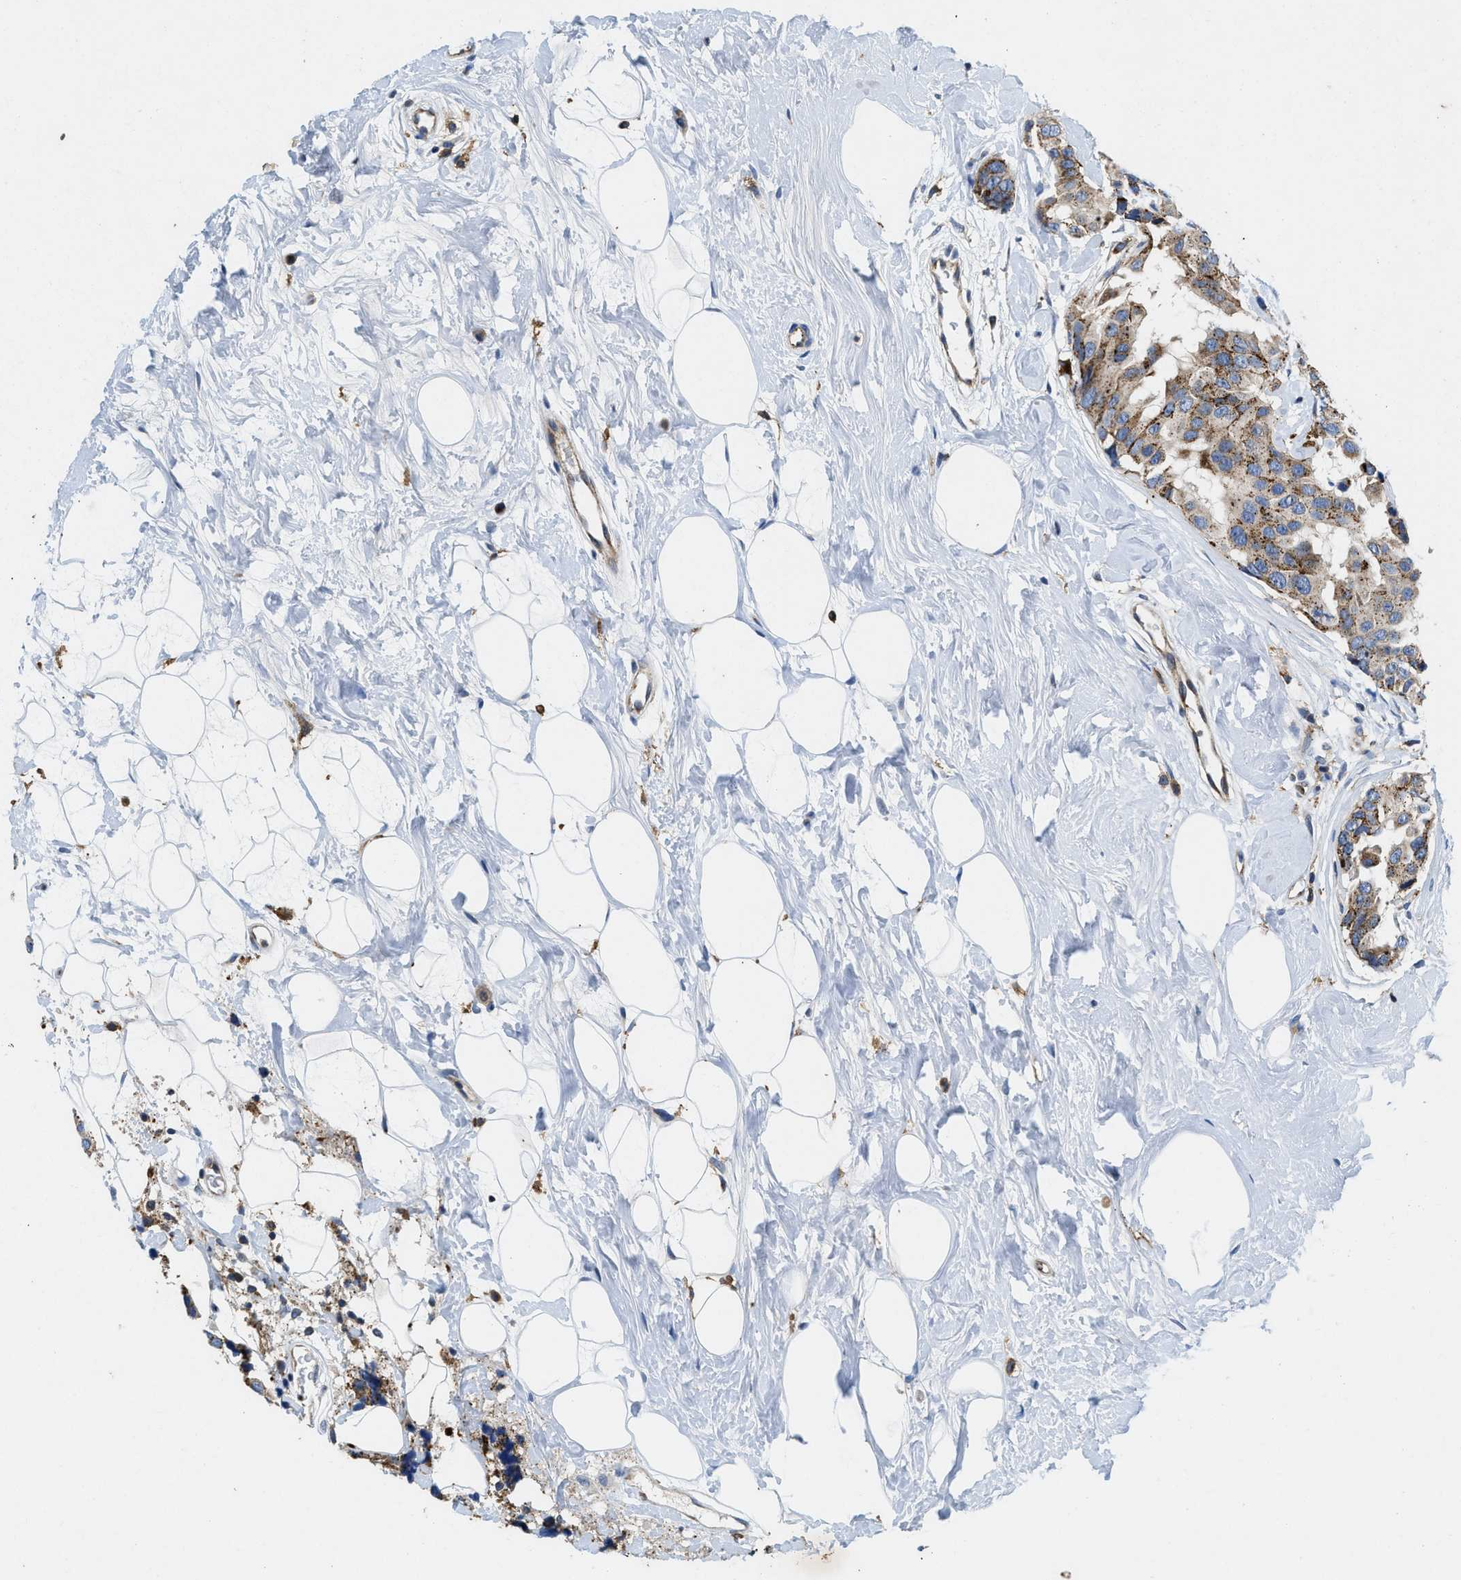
{"staining": {"intensity": "moderate", "quantity": ">75%", "location": "cytoplasmic/membranous"}, "tissue": "breast cancer", "cell_type": "Tumor cells", "image_type": "cancer", "snomed": [{"axis": "morphology", "description": "Normal tissue, NOS"}, {"axis": "morphology", "description": "Duct carcinoma"}, {"axis": "topography", "description": "Breast"}], "caption": "Approximately >75% of tumor cells in breast cancer demonstrate moderate cytoplasmic/membranous protein staining as visualized by brown immunohistochemical staining.", "gene": "ENPP4", "patient": {"sex": "female", "age": 39}}